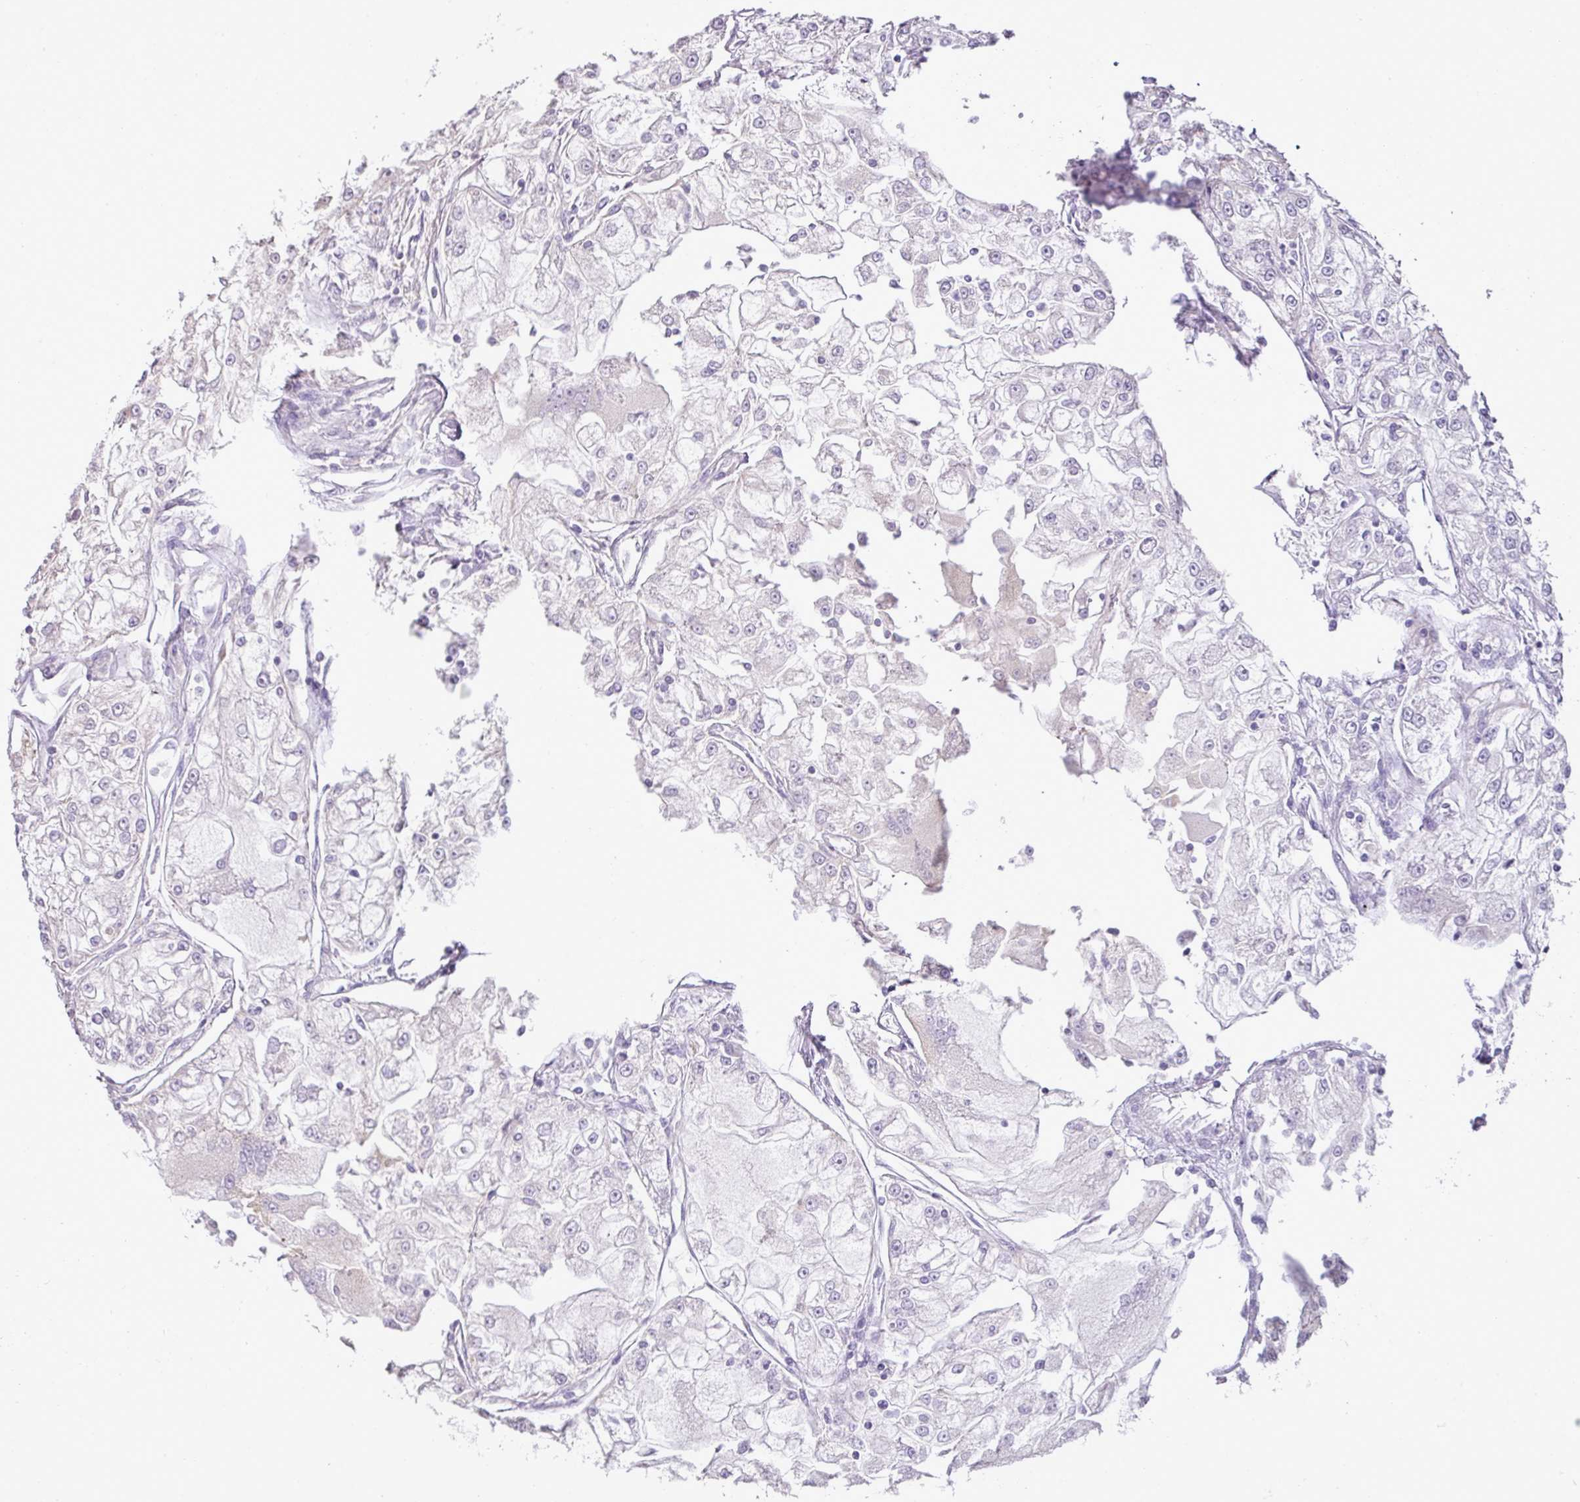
{"staining": {"intensity": "negative", "quantity": "none", "location": "none"}, "tissue": "renal cancer", "cell_type": "Tumor cells", "image_type": "cancer", "snomed": [{"axis": "morphology", "description": "Adenocarcinoma, NOS"}, {"axis": "topography", "description": "Kidney"}], "caption": "An immunohistochemistry (IHC) histopathology image of renal cancer (adenocarcinoma) is shown. There is no staining in tumor cells of renal cancer (adenocarcinoma). Nuclei are stained in blue.", "gene": "BRINP2", "patient": {"sex": "female", "age": 72}}